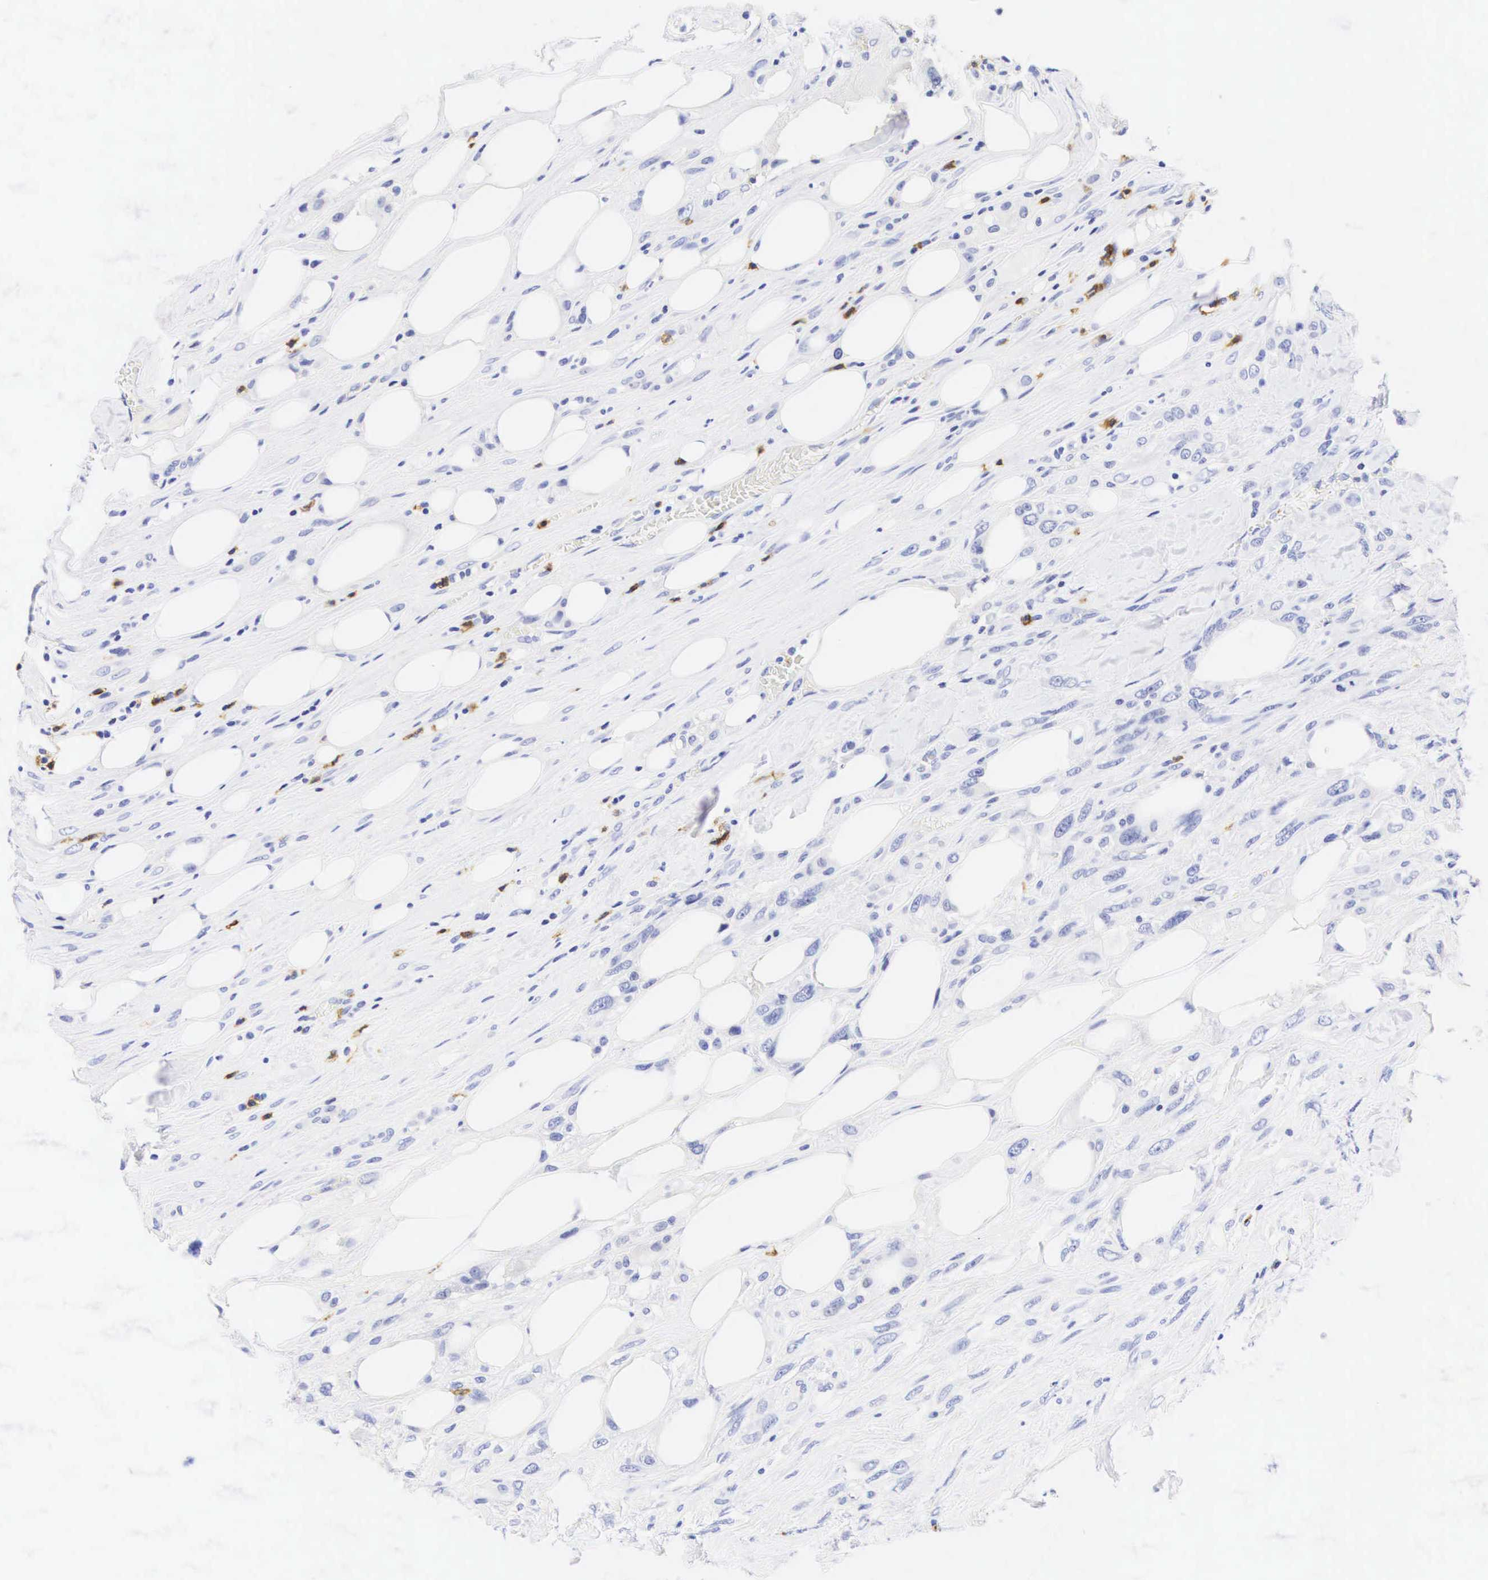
{"staining": {"intensity": "negative", "quantity": "none", "location": "none"}, "tissue": "breast cancer", "cell_type": "Tumor cells", "image_type": "cancer", "snomed": [{"axis": "morphology", "description": "Neoplasm, malignant, NOS"}, {"axis": "topography", "description": "Breast"}], "caption": "IHC of human breast neoplasm (malignant) exhibits no staining in tumor cells. Brightfield microscopy of immunohistochemistry stained with DAB (brown) and hematoxylin (blue), captured at high magnification.", "gene": "CD8A", "patient": {"sex": "female", "age": 50}}